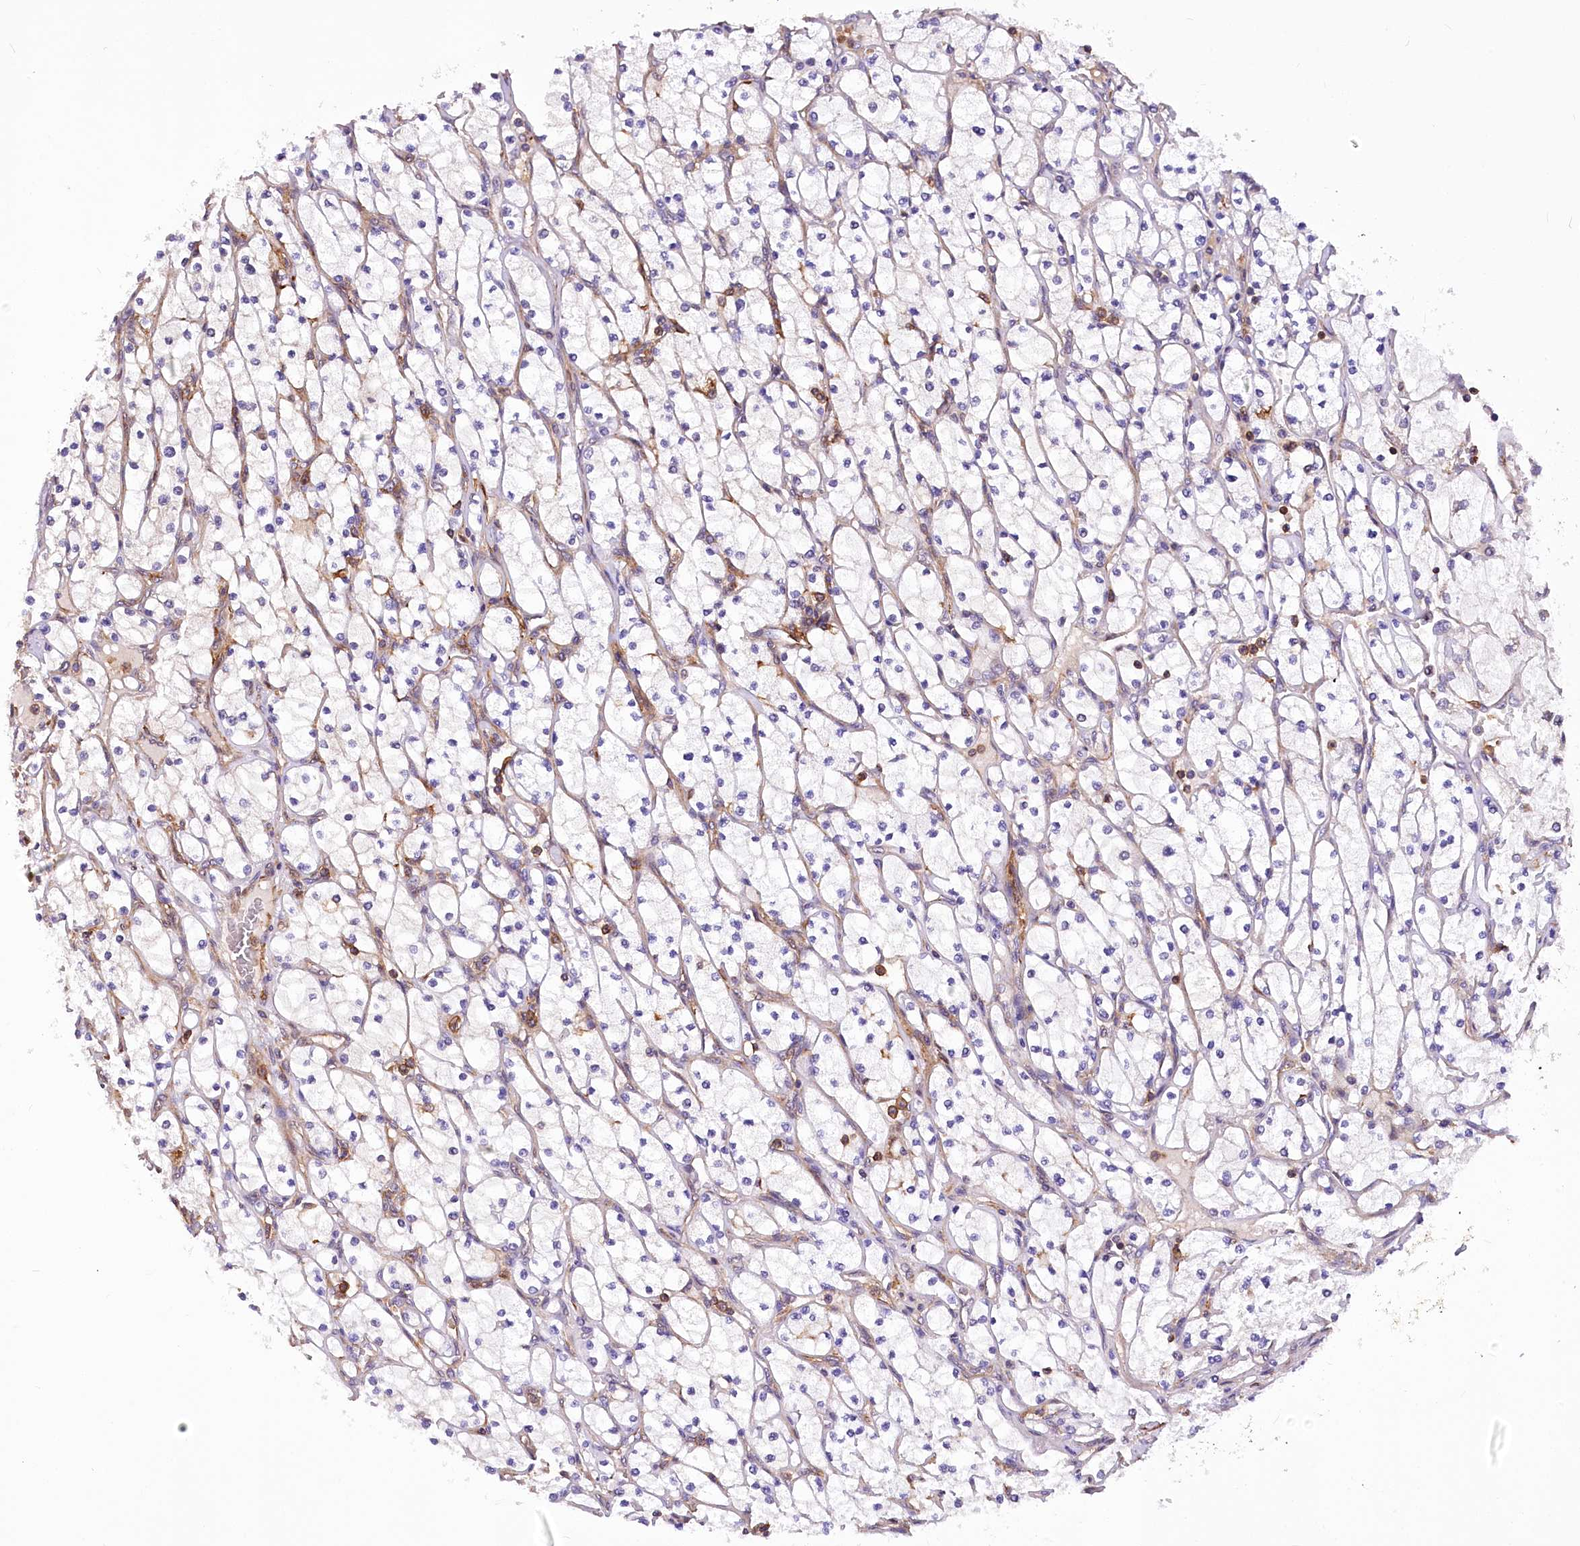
{"staining": {"intensity": "negative", "quantity": "none", "location": "none"}, "tissue": "renal cancer", "cell_type": "Tumor cells", "image_type": "cancer", "snomed": [{"axis": "morphology", "description": "Adenocarcinoma, NOS"}, {"axis": "topography", "description": "Kidney"}], "caption": "Renal adenocarcinoma was stained to show a protein in brown. There is no significant expression in tumor cells.", "gene": "DPP3", "patient": {"sex": "male", "age": 80}}